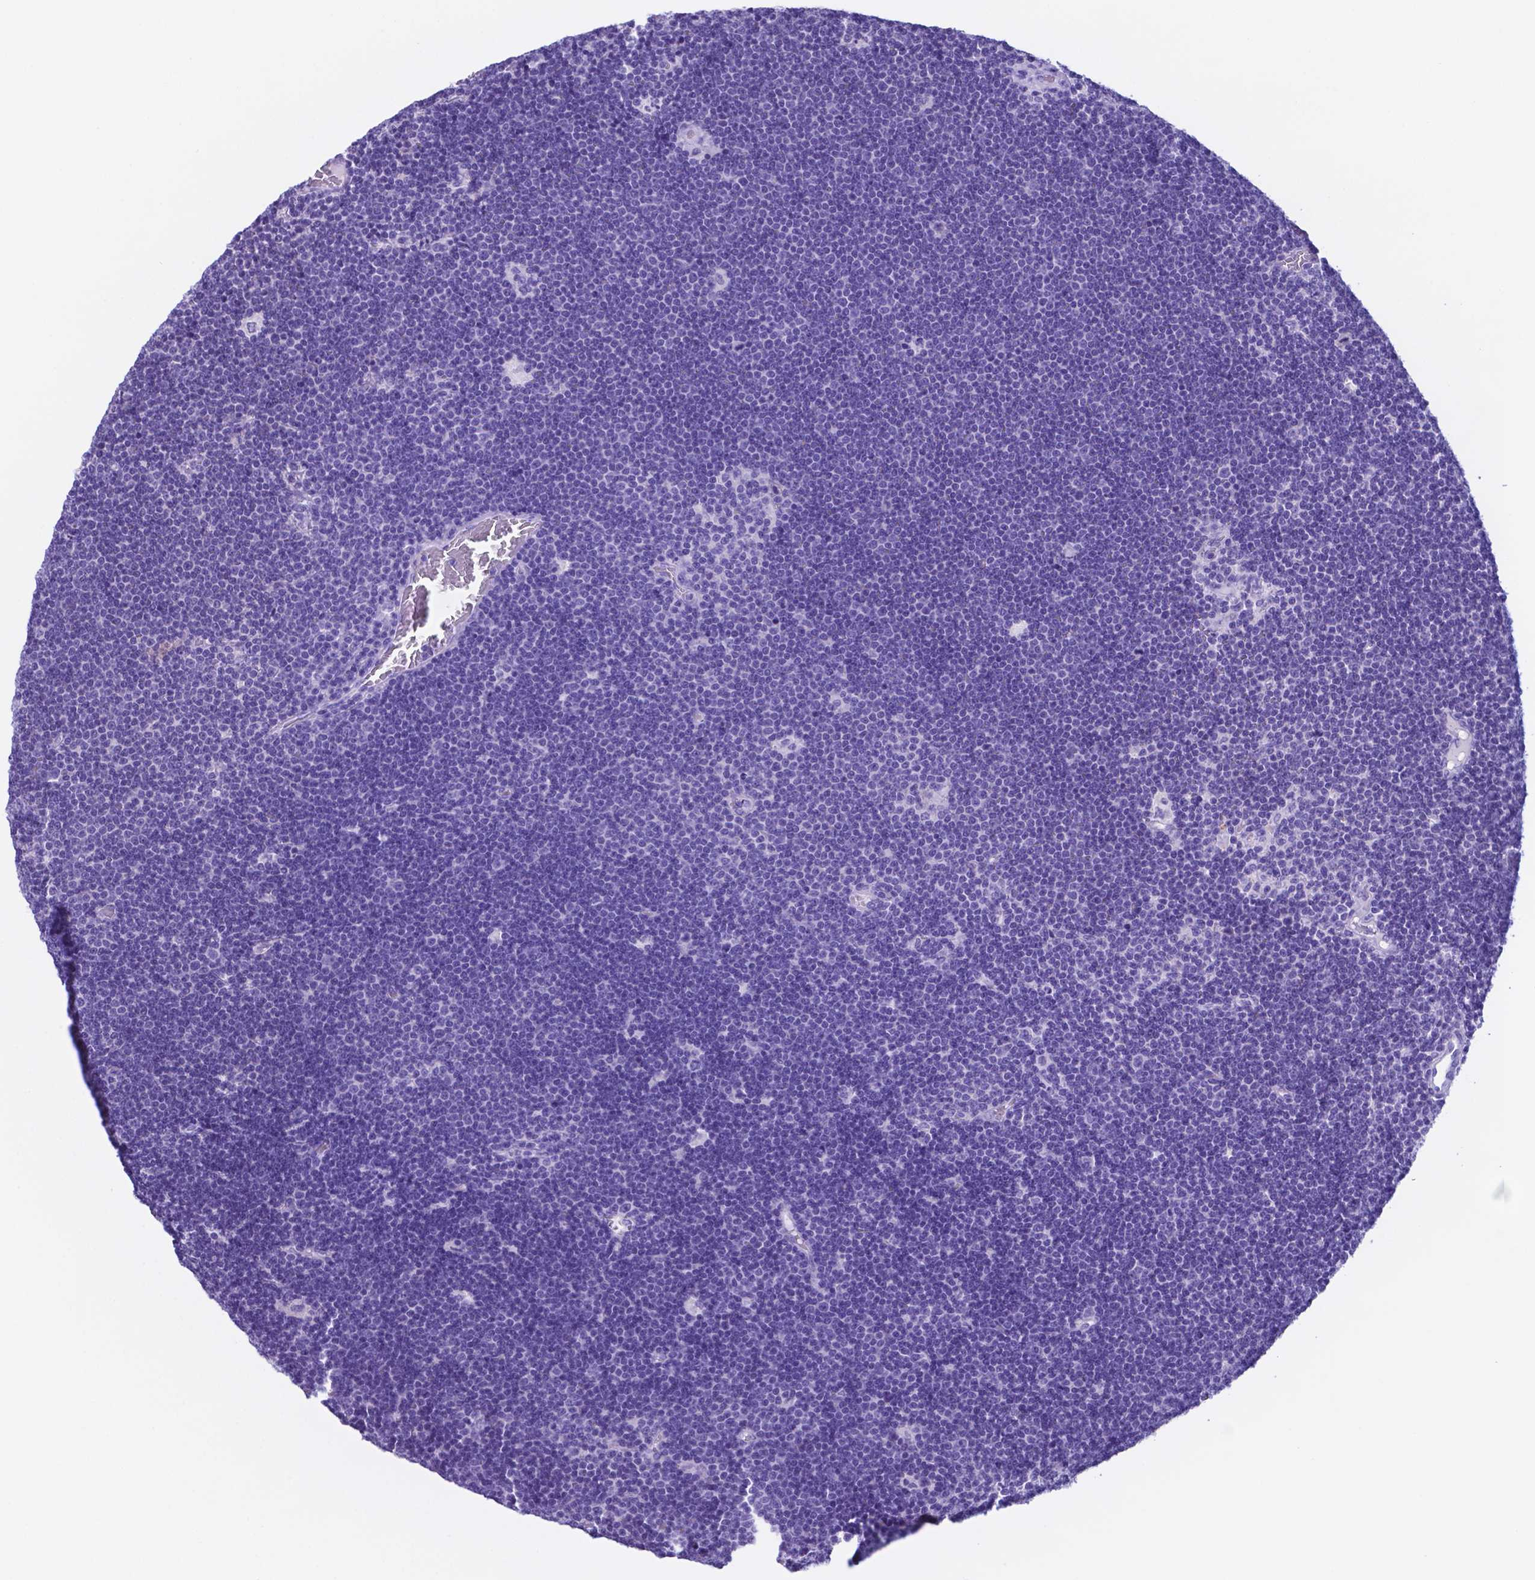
{"staining": {"intensity": "negative", "quantity": "none", "location": "none"}, "tissue": "lymphoma", "cell_type": "Tumor cells", "image_type": "cancer", "snomed": [{"axis": "morphology", "description": "Malignant lymphoma, non-Hodgkin's type, Low grade"}, {"axis": "topography", "description": "Brain"}], "caption": "A histopathology image of malignant lymphoma, non-Hodgkin's type (low-grade) stained for a protein demonstrates no brown staining in tumor cells.", "gene": "DNAAF8", "patient": {"sex": "female", "age": 66}}